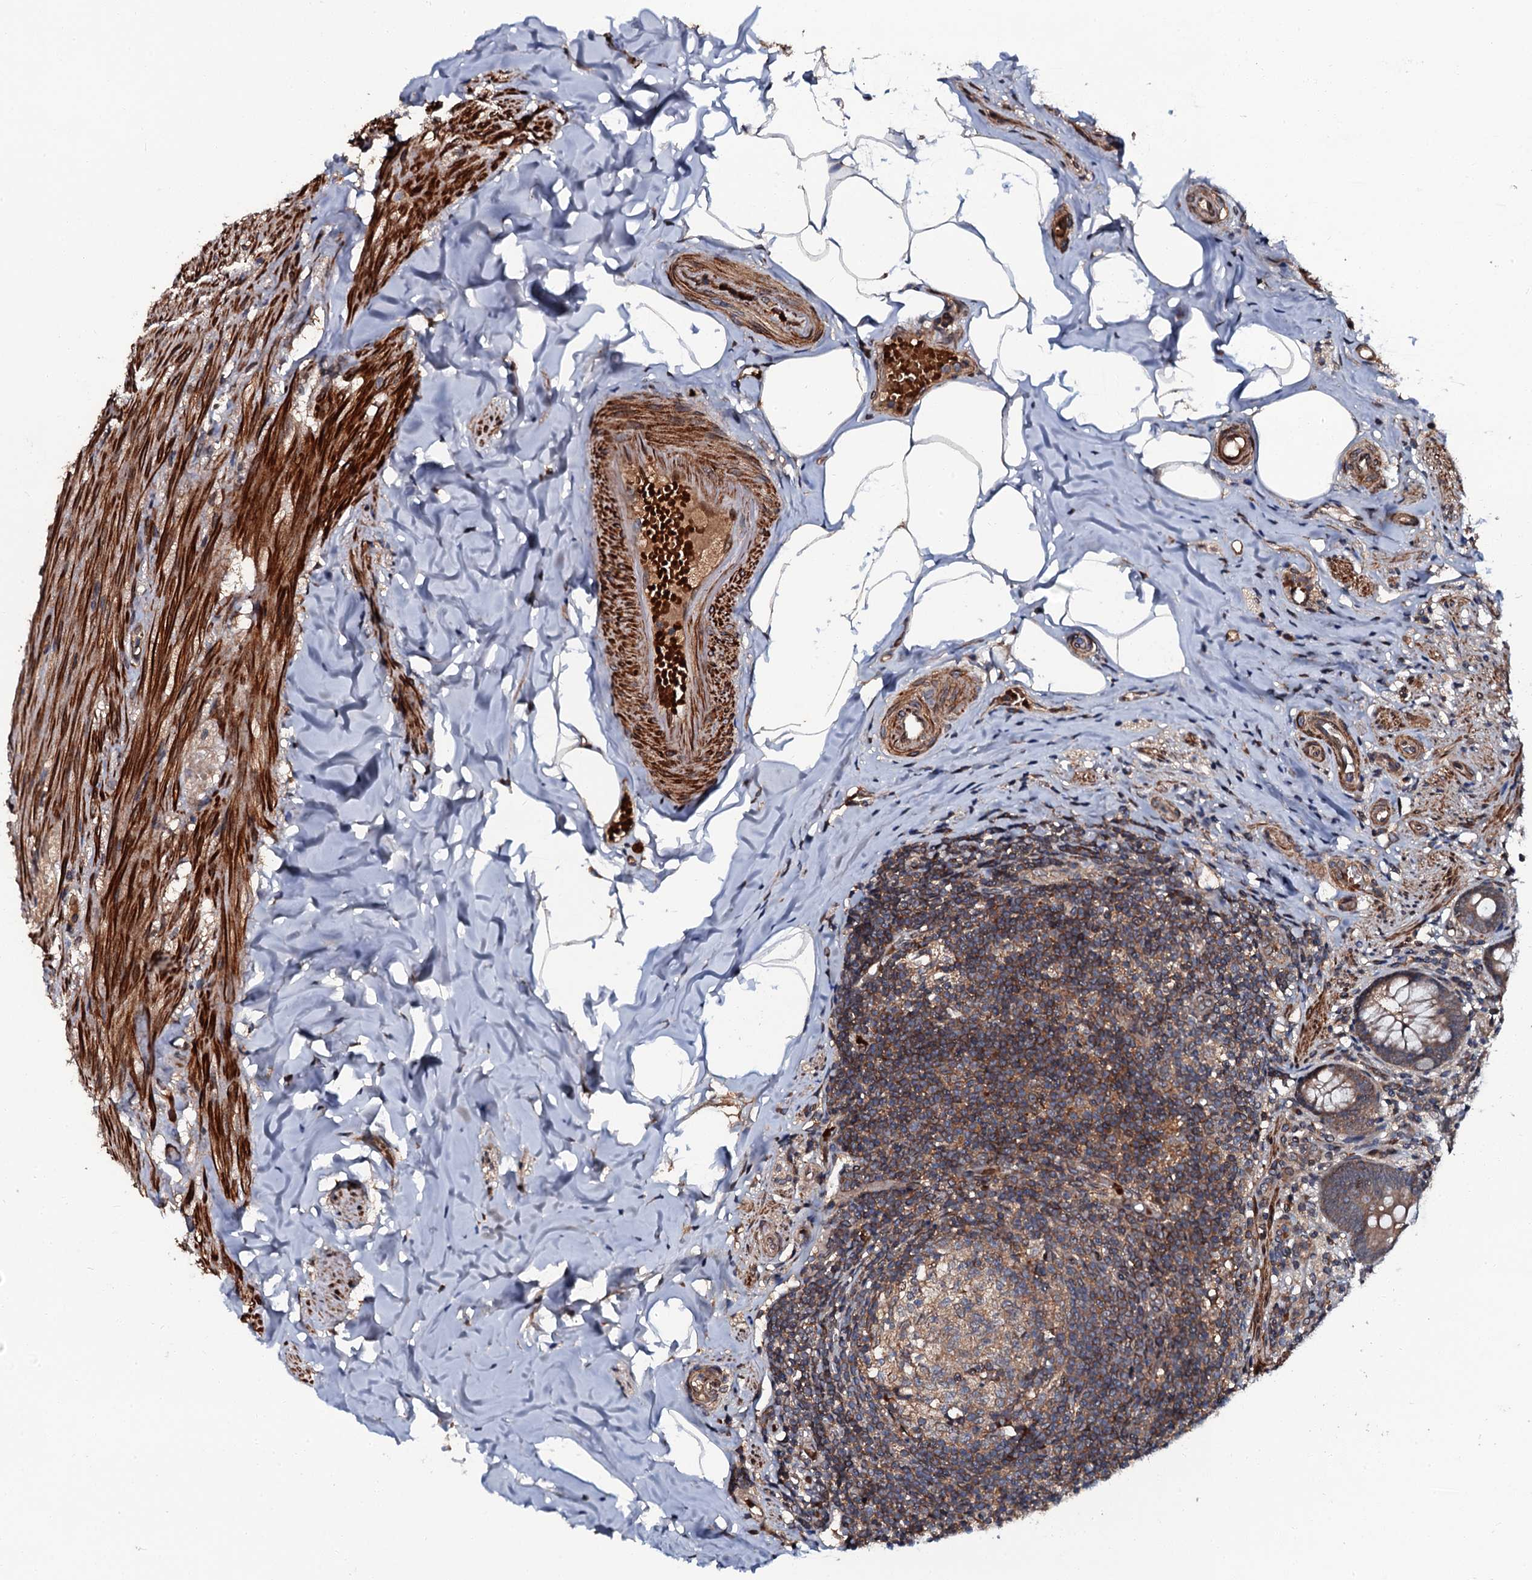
{"staining": {"intensity": "moderate", "quantity": ">75%", "location": "cytoplasmic/membranous"}, "tissue": "appendix", "cell_type": "Glandular cells", "image_type": "normal", "snomed": [{"axis": "morphology", "description": "Normal tissue, NOS"}, {"axis": "topography", "description": "Appendix"}], "caption": "Immunohistochemistry of unremarkable appendix demonstrates medium levels of moderate cytoplasmic/membranous staining in approximately >75% of glandular cells. The staining was performed using DAB to visualize the protein expression in brown, while the nuclei were stained in blue with hematoxylin (Magnification: 20x).", "gene": "N4BP1", "patient": {"sex": "male", "age": 55}}